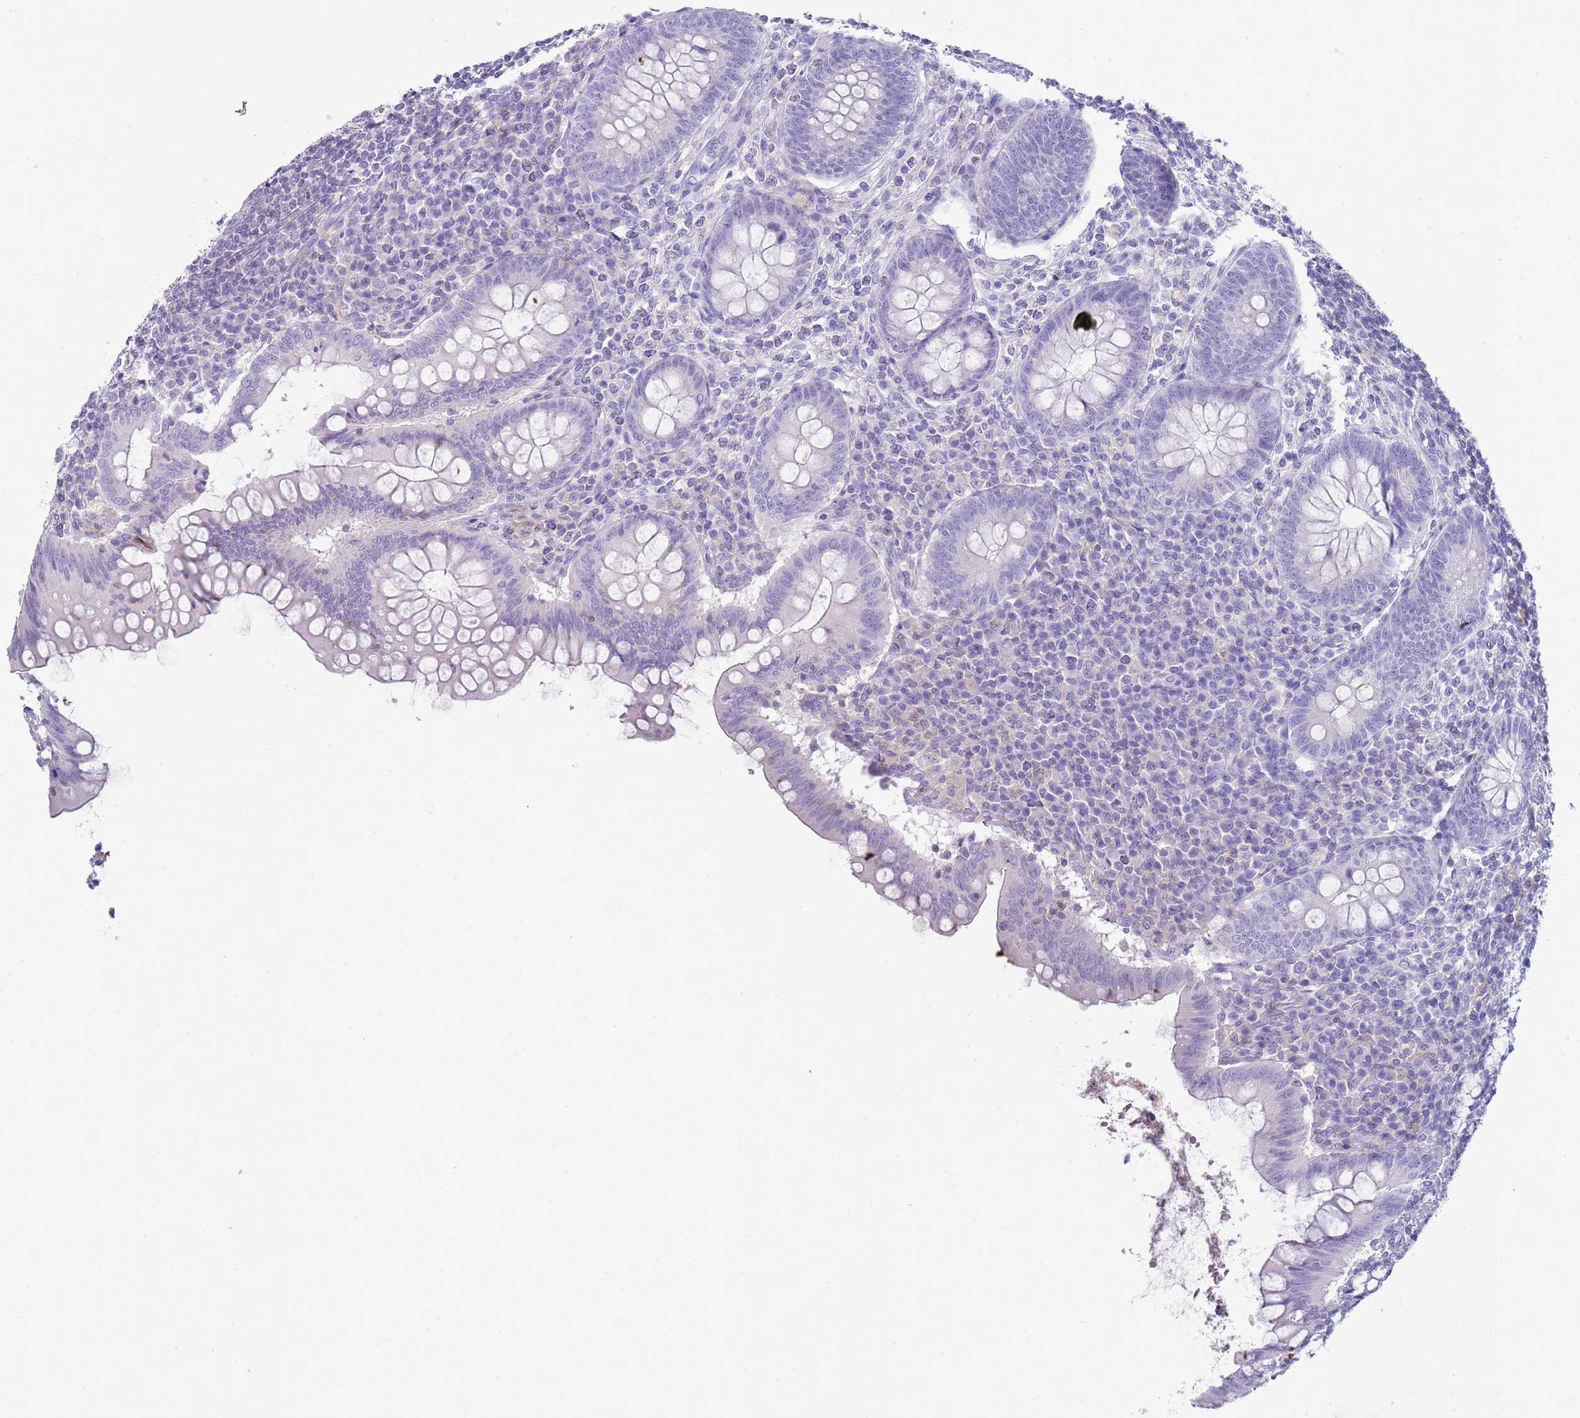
{"staining": {"intensity": "negative", "quantity": "none", "location": "none"}, "tissue": "appendix", "cell_type": "Glandular cells", "image_type": "normal", "snomed": [{"axis": "morphology", "description": "Normal tissue, NOS"}, {"axis": "topography", "description": "Appendix"}], "caption": "Immunohistochemistry histopathology image of unremarkable appendix: appendix stained with DAB (3,3'-diaminobenzidine) reveals no significant protein staining in glandular cells.", "gene": "ENSG00000271254", "patient": {"sex": "female", "age": 33}}